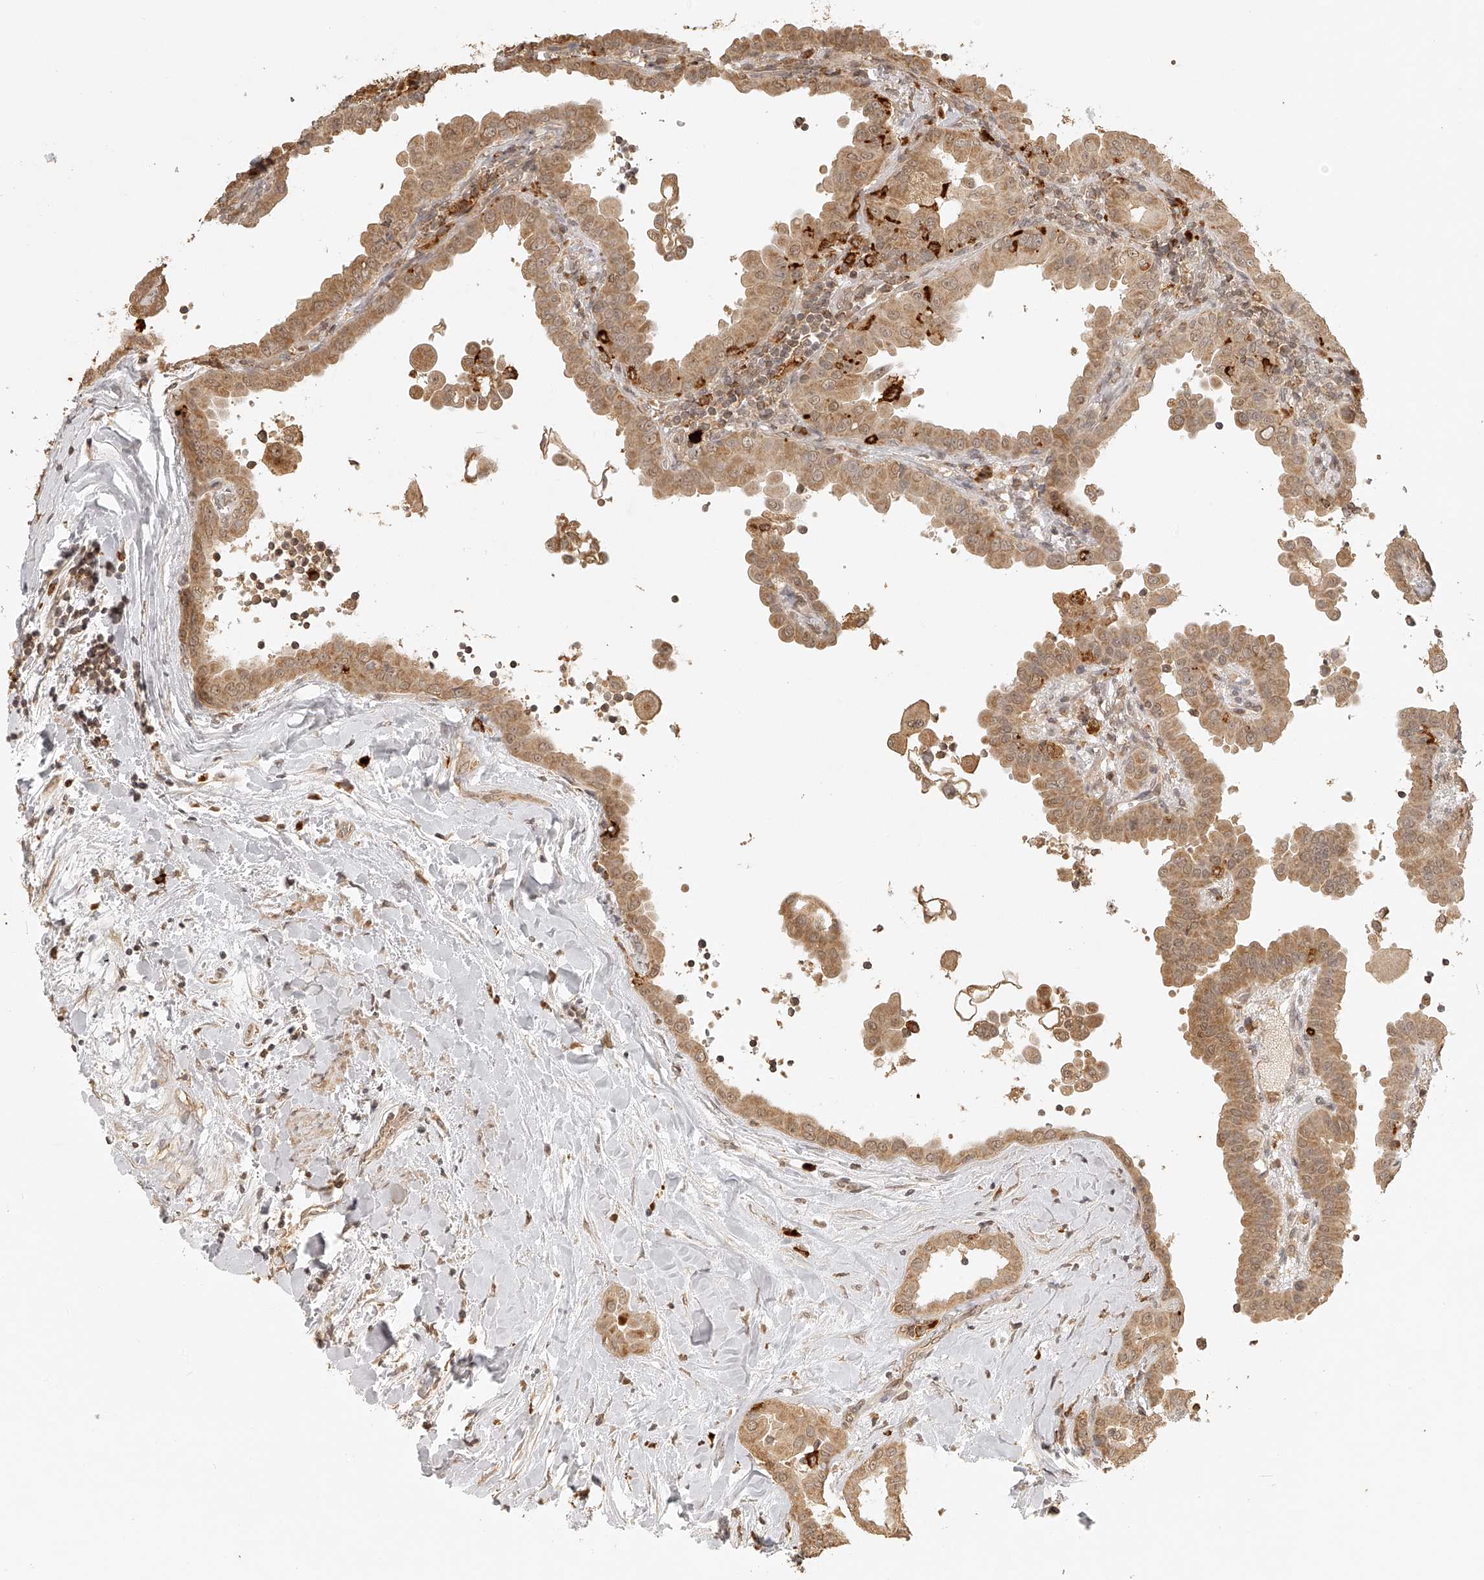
{"staining": {"intensity": "moderate", "quantity": ">75%", "location": "cytoplasmic/membranous"}, "tissue": "thyroid cancer", "cell_type": "Tumor cells", "image_type": "cancer", "snomed": [{"axis": "morphology", "description": "Papillary adenocarcinoma, NOS"}, {"axis": "topography", "description": "Thyroid gland"}], "caption": "Immunohistochemical staining of human papillary adenocarcinoma (thyroid) demonstrates moderate cytoplasmic/membranous protein expression in about >75% of tumor cells.", "gene": "BCL2L11", "patient": {"sex": "male", "age": 33}}